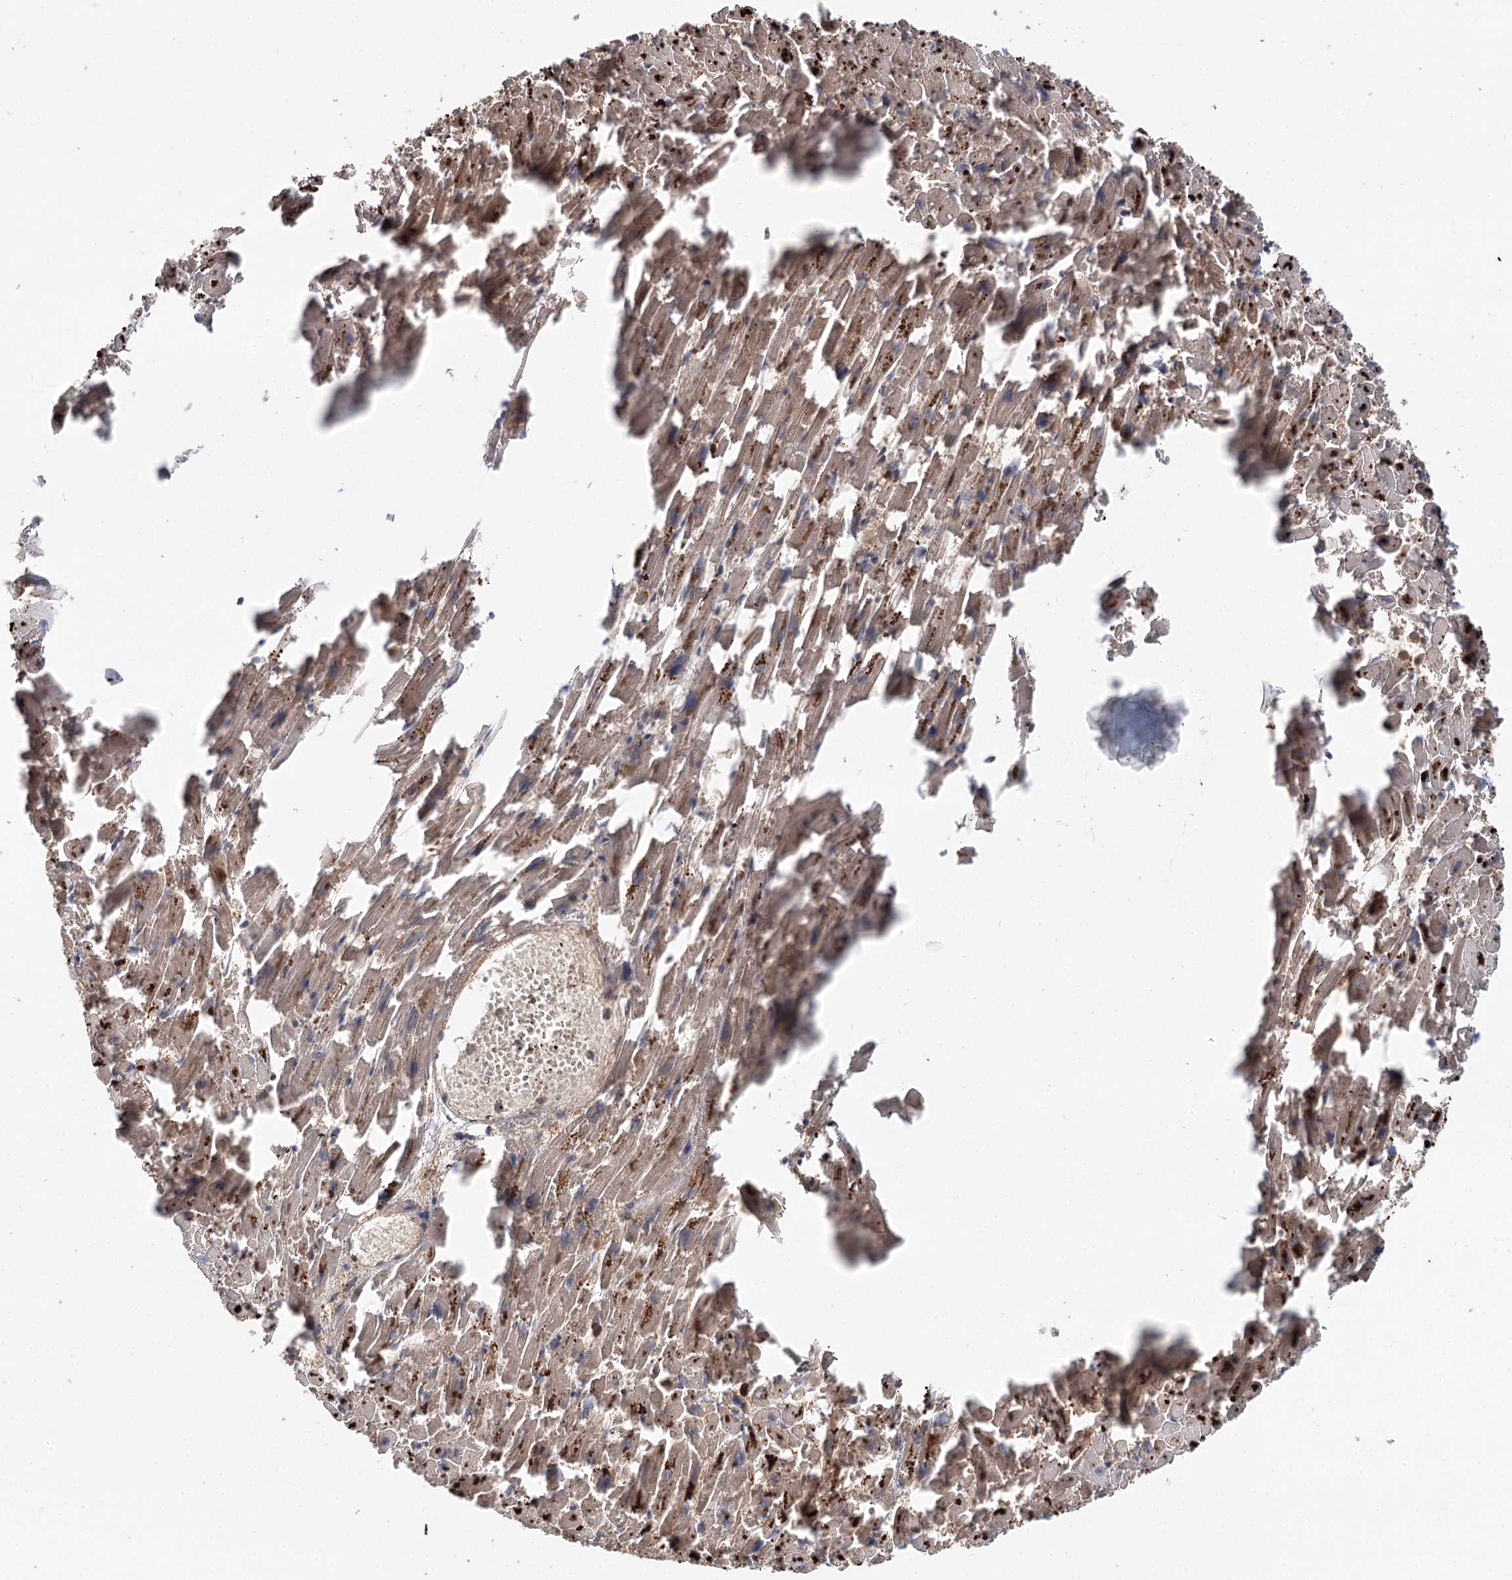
{"staining": {"intensity": "moderate", "quantity": ">75%", "location": "cytoplasmic/membranous,nuclear"}, "tissue": "heart muscle", "cell_type": "Cardiomyocytes", "image_type": "normal", "snomed": [{"axis": "morphology", "description": "Normal tissue, NOS"}, {"axis": "topography", "description": "Heart"}], "caption": "Protein expression by immunohistochemistry demonstrates moderate cytoplasmic/membranous,nuclear positivity in about >75% of cardiomyocytes in normal heart muscle.", "gene": "N6AMT1", "patient": {"sex": "female", "age": 64}}